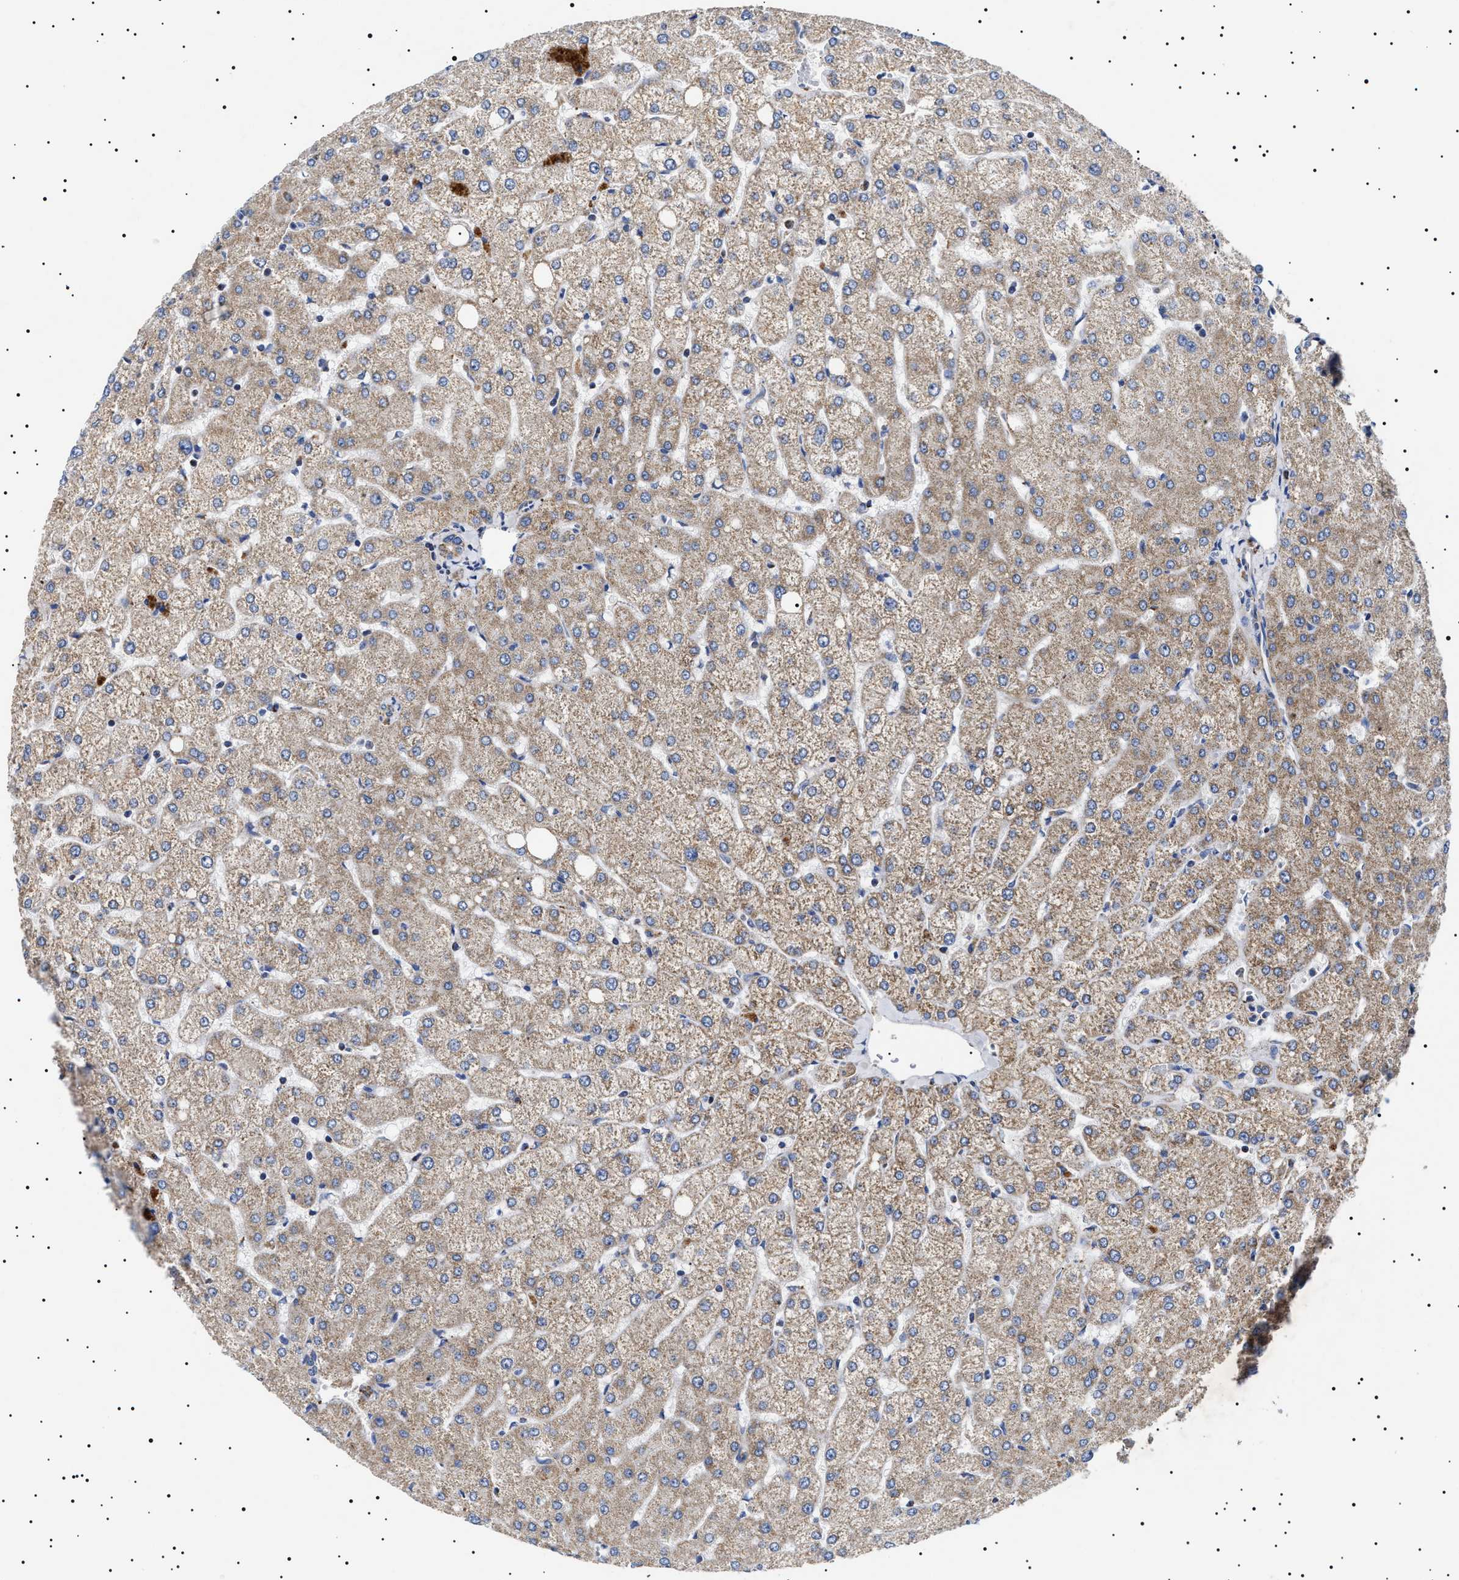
{"staining": {"intensity": "weak", "quantity": ">75%", "location": "cytoplasmic/membranous"}, "tissue": "liver", "cell_type": "Cholangiocytes", "image_type": "normal", "snomed": [{"axis": "morphology", "description": "Normal tissue, NOS"}, {"axis": "topography", "description": "Liver"}], "caption": "A low amount of weak cytoplasmic/membranous staining is appreciated in about >75% of cholangiocytes in unremarkable liver.", "gene": "CHRDL2", "patient": {"sex": "female", "age": 54}}